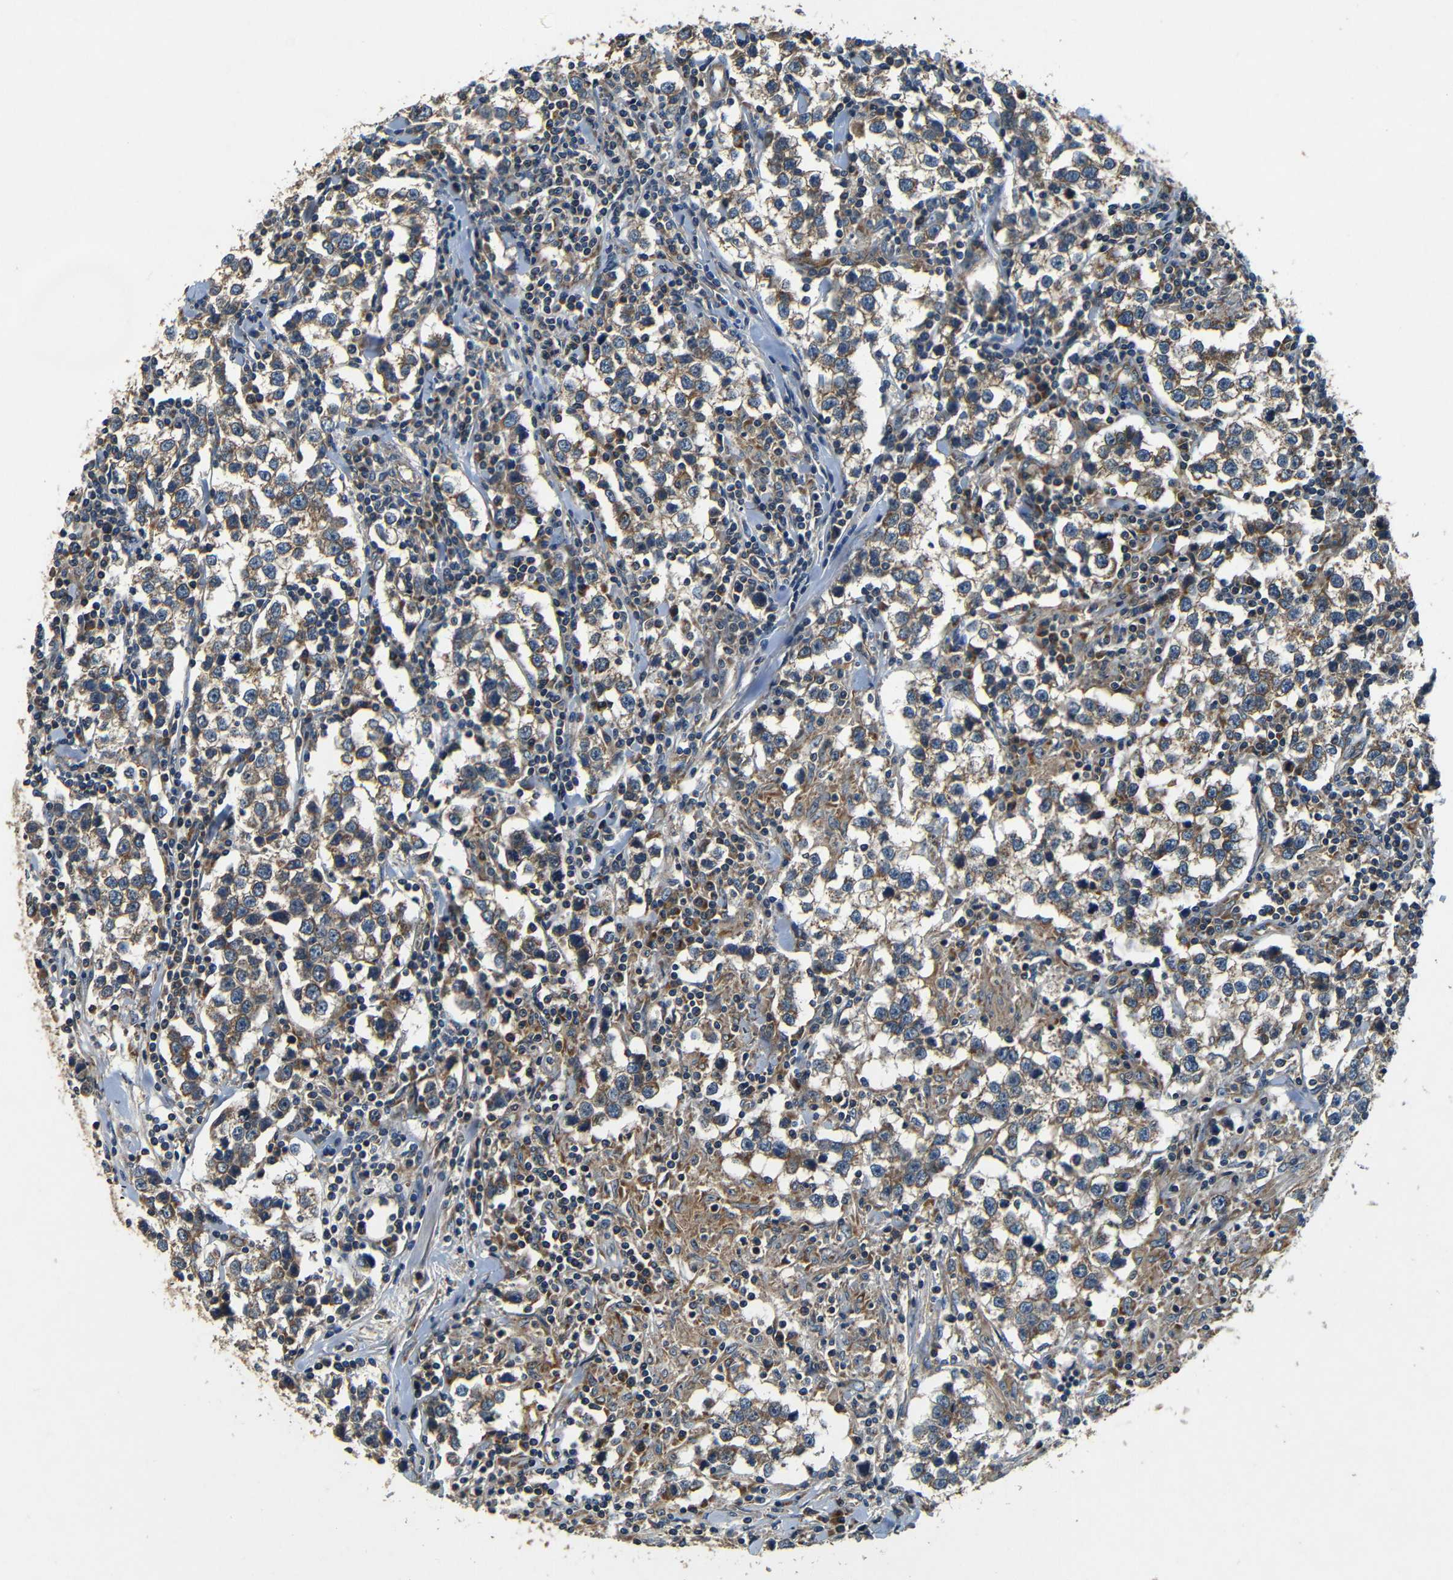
{"staining": {"intensity": "weak", "quantity": ">75%", "location": "cytoplasmic/membranous"}, "tissue": "testis cancer", "cell_type": "Tumor cells", "image_type": "cancer", "snomed": [{"axis": "morphology", "description": "Seminoma, NOS"}, {"axis": "morphology", "description": "Carcinoma, Embryonal, NOS"}, {"axis": "topography", "description": "Testis"}], "caption": "This micrograph reveals immunohistochemistry (IHC) staining of human testis cancer (seminoma), with low weak cytoplasmic/membranous staining in about >75% of tumor cells.", "gene": "MTX1", "patient": {"sex": "male", "age": 36}}